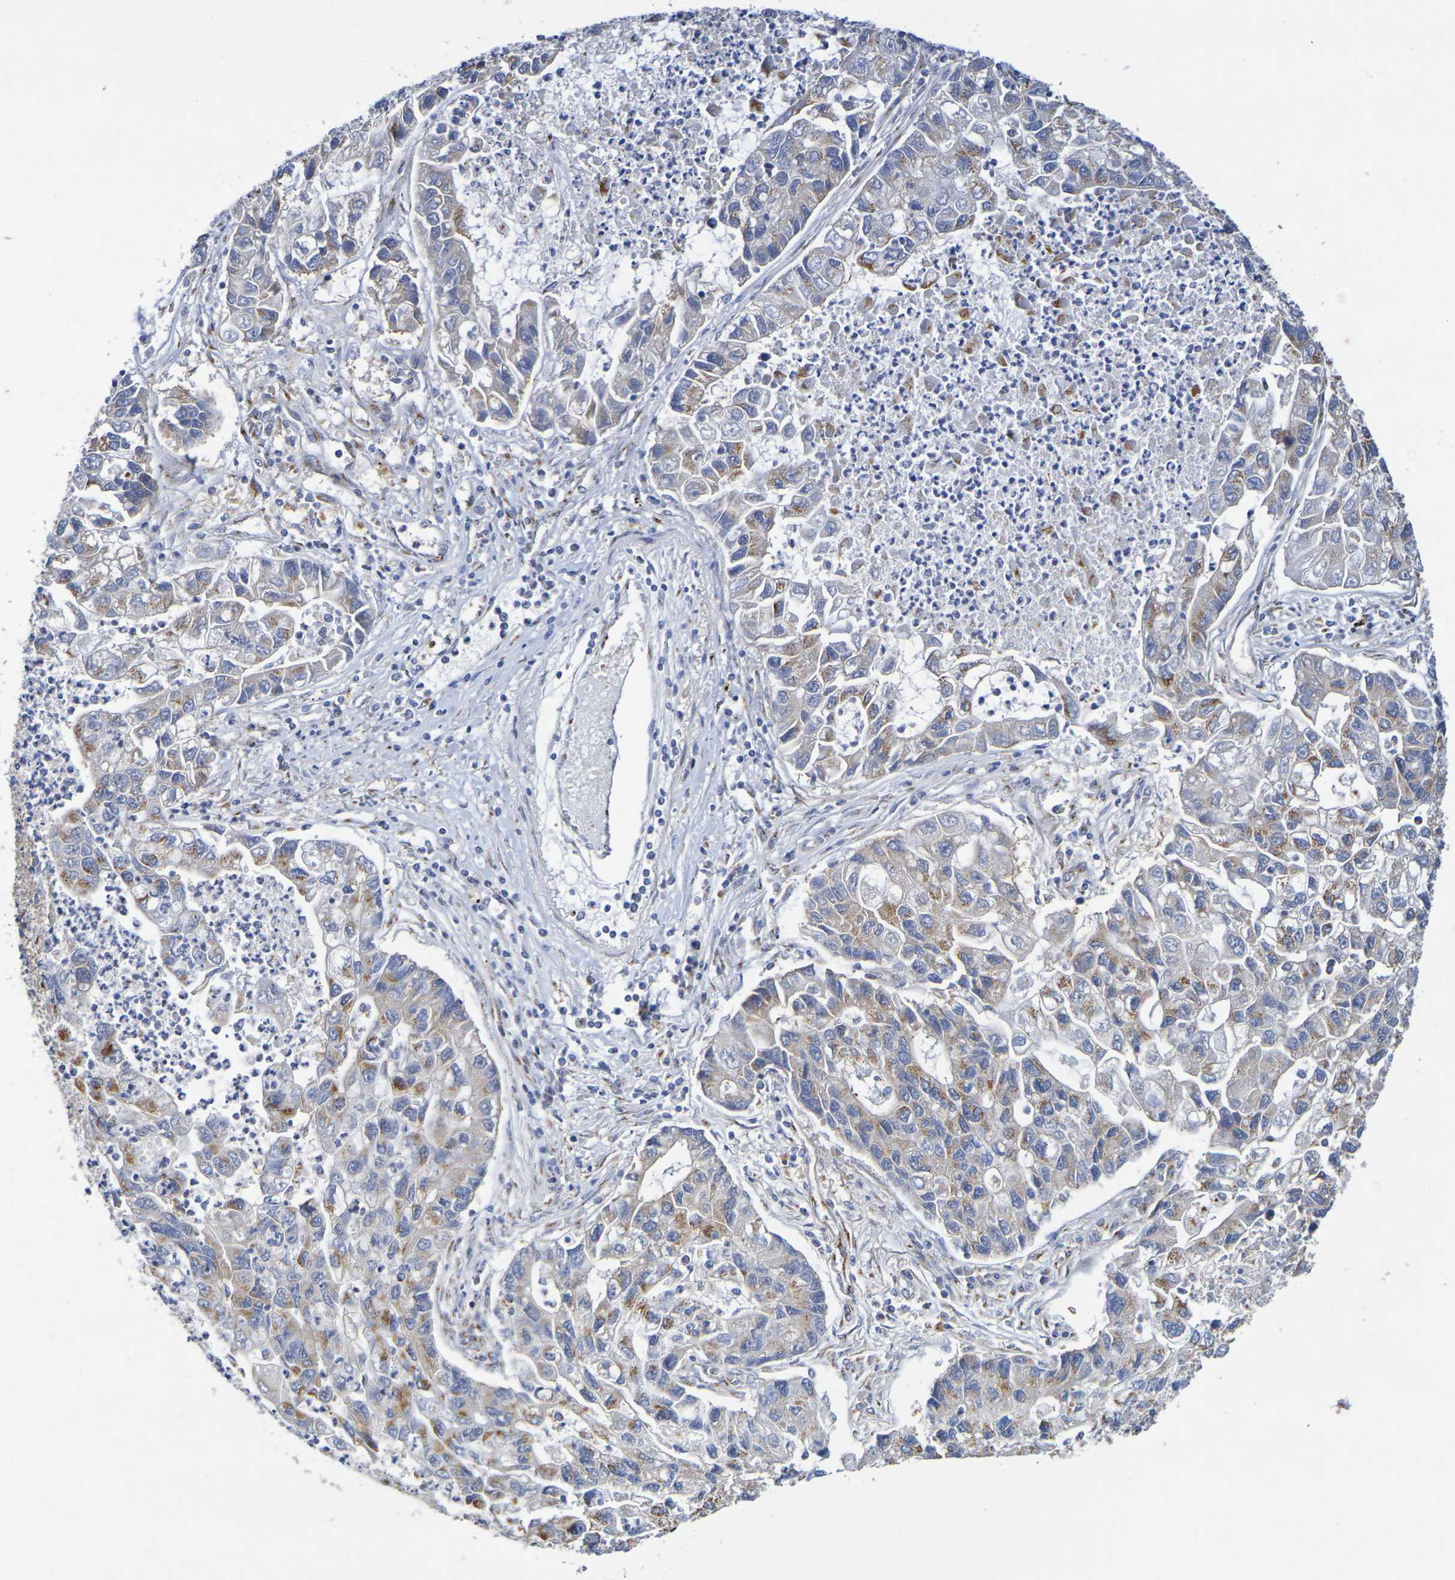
{"staining": {"intensity": "moderate", "quantity": "25%-75%", "location": "cytoplasmic/membranous"}, "tissue": "lung cancer", "cell_type": "Tumor cells", "image_type": "cancer", "snomed": [{"axis": "morphology", "description": "Adenocarcinoma, NOS"}, {"axis": "topography", "description": "Lung"}], "caption": "IHC staining of lung adenocarcinoma, which shows medium levels of moderate cytoplasmic/membranous positivity in about 25%-75% of tumor cells indicating moderate cytoplasmic/membranous protein positivity. The staining was performed using DAB (3,3'-diaminobenzidine) (brown) for protein detection and nuclei were counterstained in hematoxylin (blue).", "gene": "DCP2", "patient": {"sex": "female", "age": 51}}